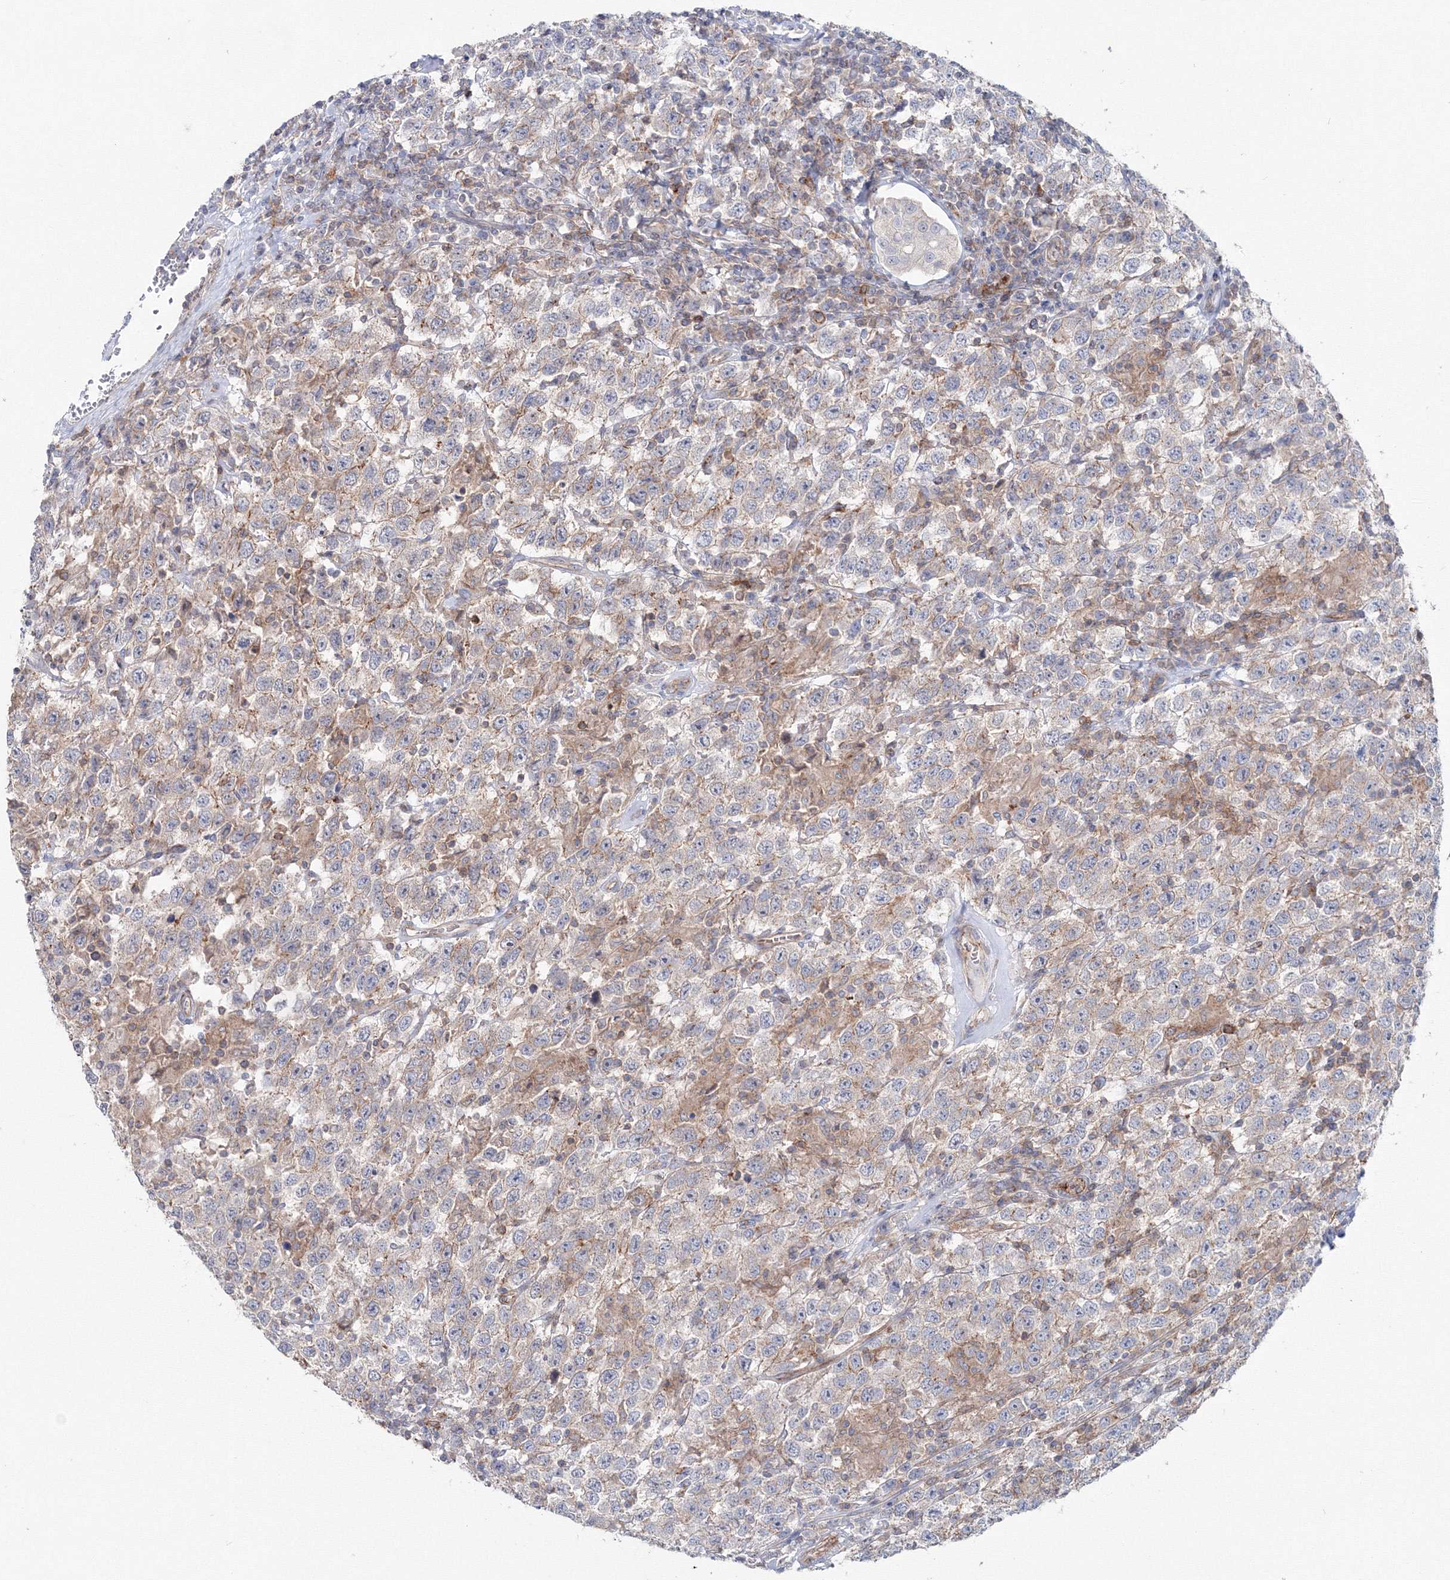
{"staining": {"intensity": "moderate", "quantity": "<25%", "location": "cytoplasmic/membranous"}, "tissue": "testis cancer", "cell_type": "Tumor cells", "image_type": "cancer", "snomed": [{"axis": "morphology", "description": "Seminoma, NOS"}, {"axis": "topography", "description": "Testis"}], "caption": "Immunohistochemistry (IHC) of testis seminoma exhibits low levels of moderate cytoplasmic/membranous expression in approximately <25% of tumor cells. Nuclei are stained in blue.", "gene": "GGA2", "patient": {"sex": "male", "age": 41}}